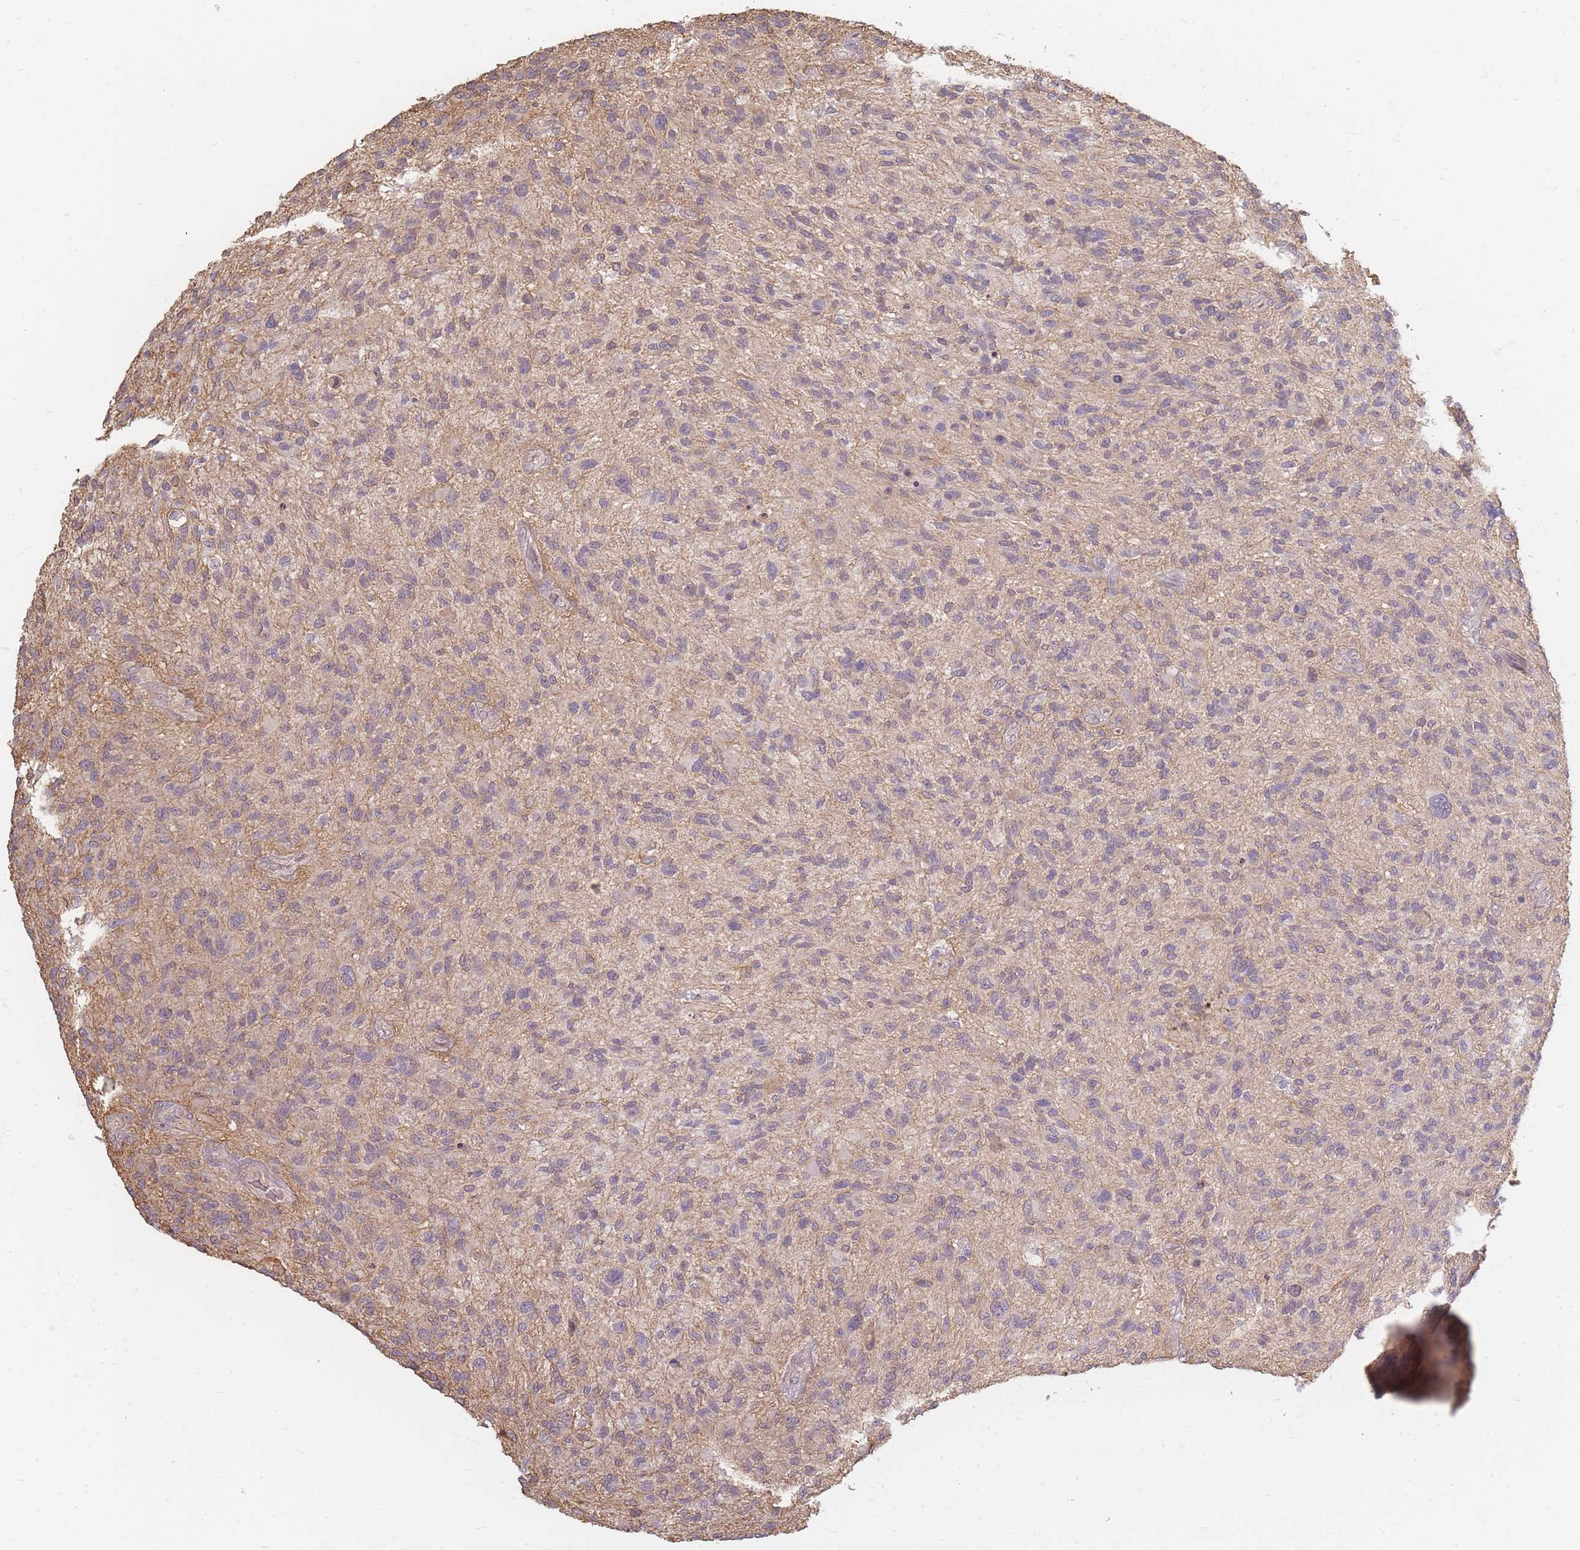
{"staining": {"intensity": "negative", "quantity": "none", "location": "none"}, "tissue": "glioma", "cell_type": "Tumor cells", "image_type": "cancer", "snomed": [{"axis": "morphology", "description": "Glioma, malignant, High grade"}, {"axis": "topography", "description": "Brain"}], "caption": "Tumor cells are negative for protein expression in human malignant glioma (high-grade).", "gene": "RFTN1", "patient": {"sex": "male", "age": 47}}